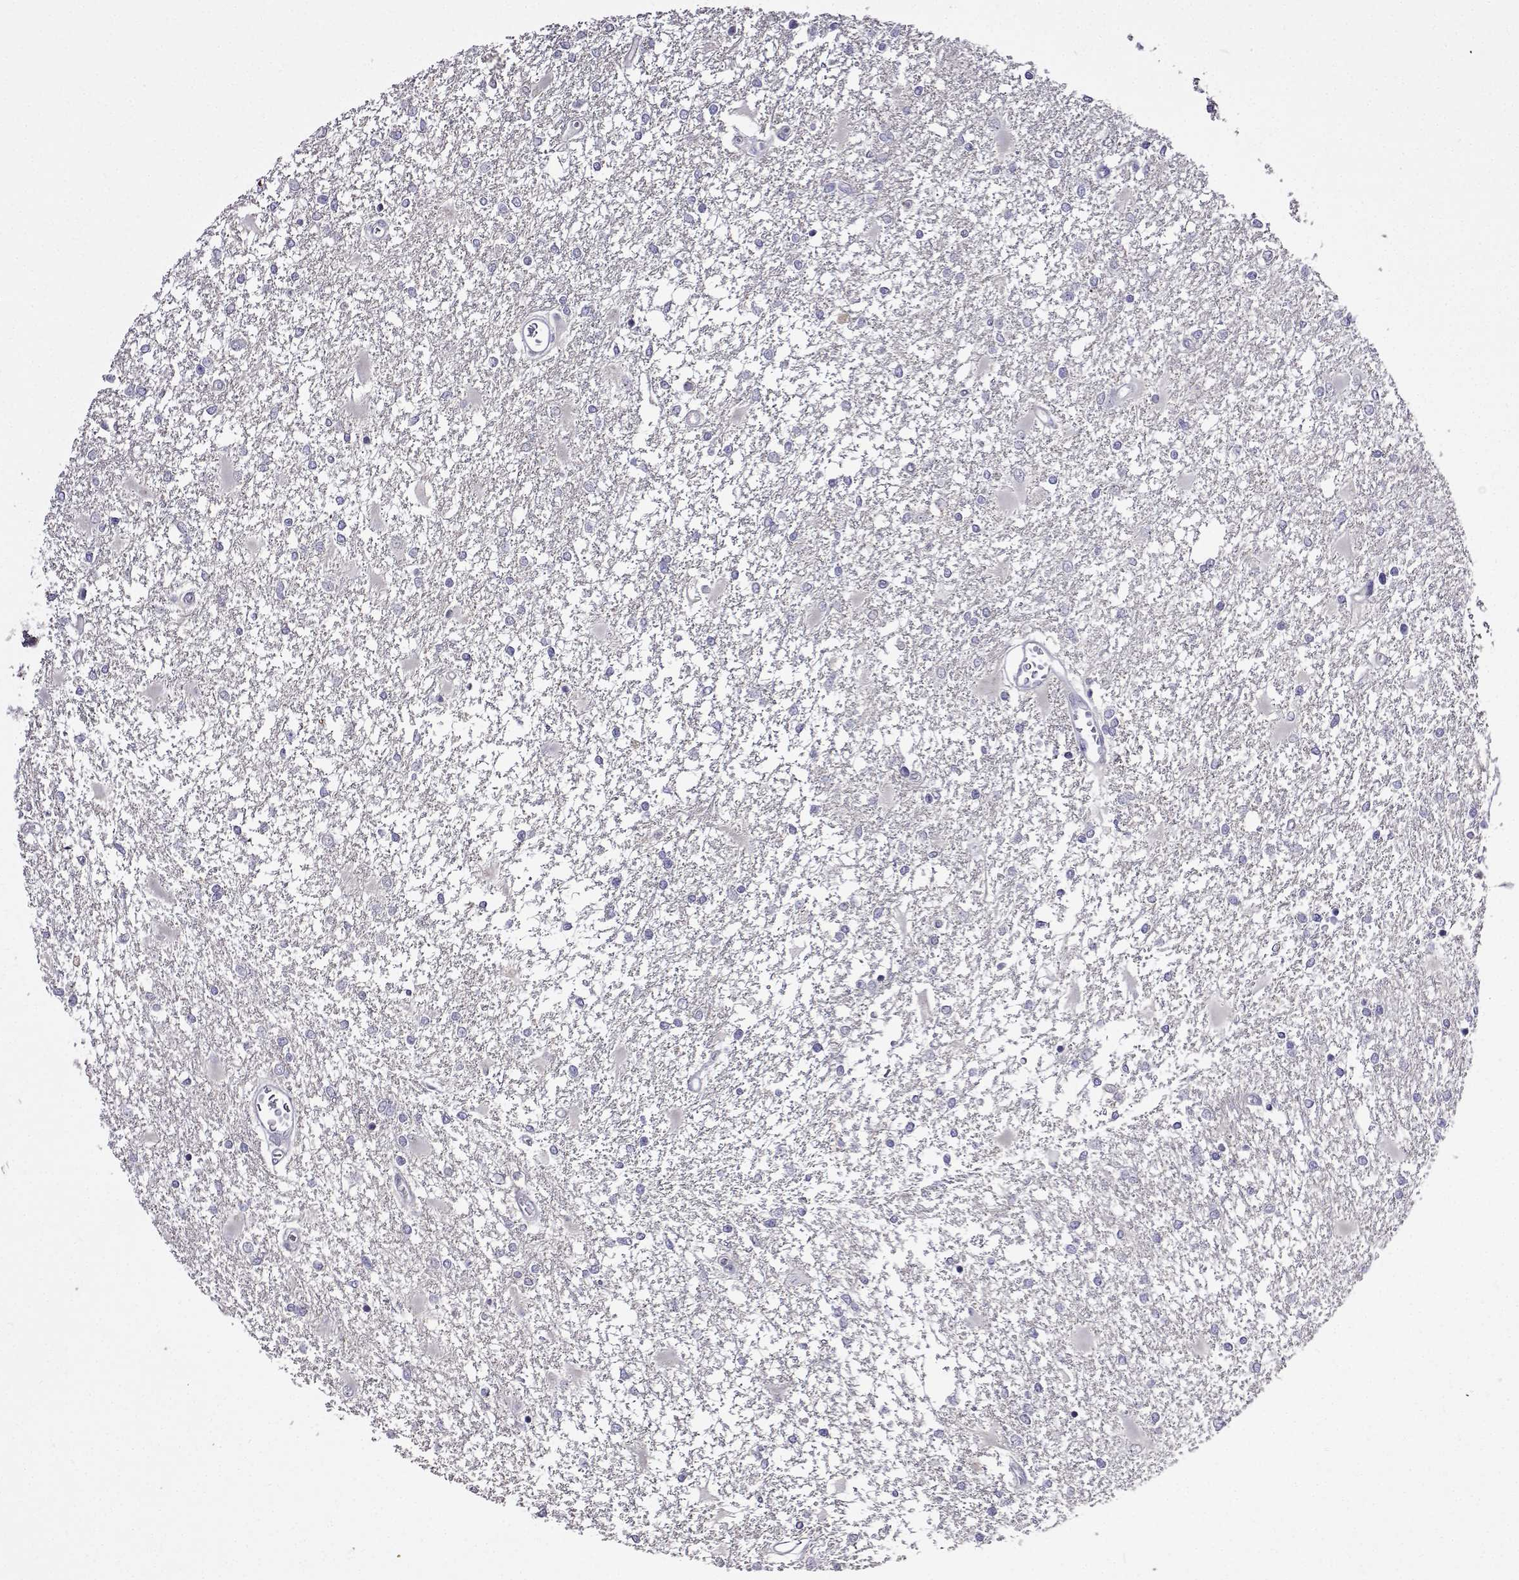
{"staining": {"intensity": "negative", "quantity": "none", "location": "none"}, "tissue": "glioma", "cell_type": "Tumor cells", "image_type": "cancer", "snomed": [{"axis": "morphology", "description": "Glioma, malignant, High grade"}, {"axis": "topography", "description": "Cerebral cortex"}], "caption": "IHC of human glioma demonstrates no staining in tumor cells. The staining was performed using DAB (3,3'-diaminobenzidine) to visualize the protein expression in brown, while the nuclei were stained in blue with hematoxylin (Magnification: 20x).", "gene": "SULT2A1", "patient": {"sex": "male", "age": 79}}